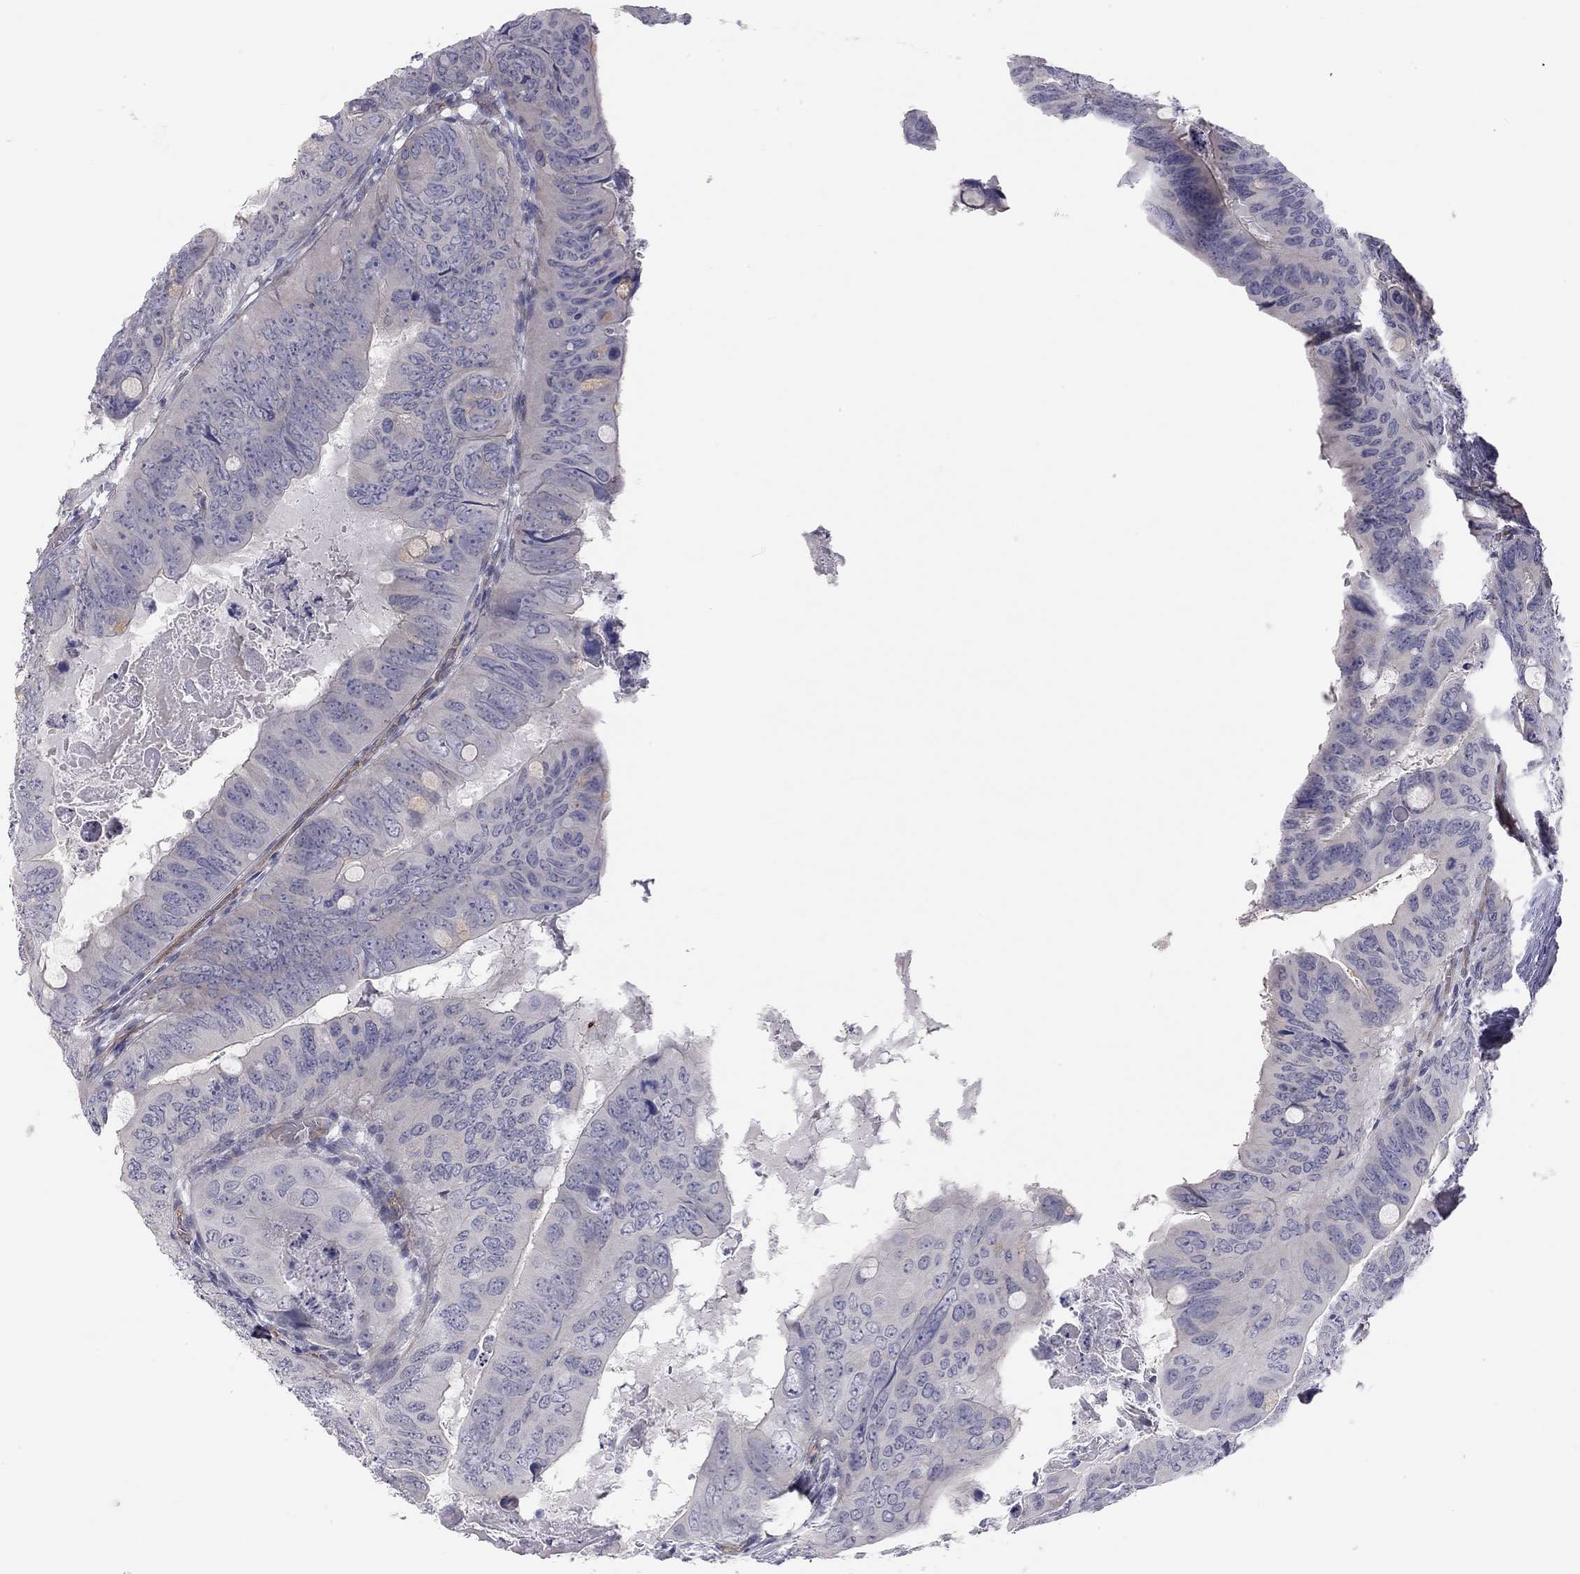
{"staining": {"intensity": "negative", "quantity": "none", "location": "none"}, "tissue": "colorectal cancer", "cell_type": "Tumor cells", "image_type": "cancer", "snomed": [{"axis": "morphology", "description": "Adenocarcinoma, NOS"}, {"axis": "topography", "description": "Colon"}], "caption": "IHC micrograph of neoplastic tissue: human colorectal adenocarcinoma stained with DAB (3,3'-diaminobenzidine) displays no significant protein expression in tumor cells.", "gene": "GPRC5B", "patient": {"sex": "male", "age": 79}}